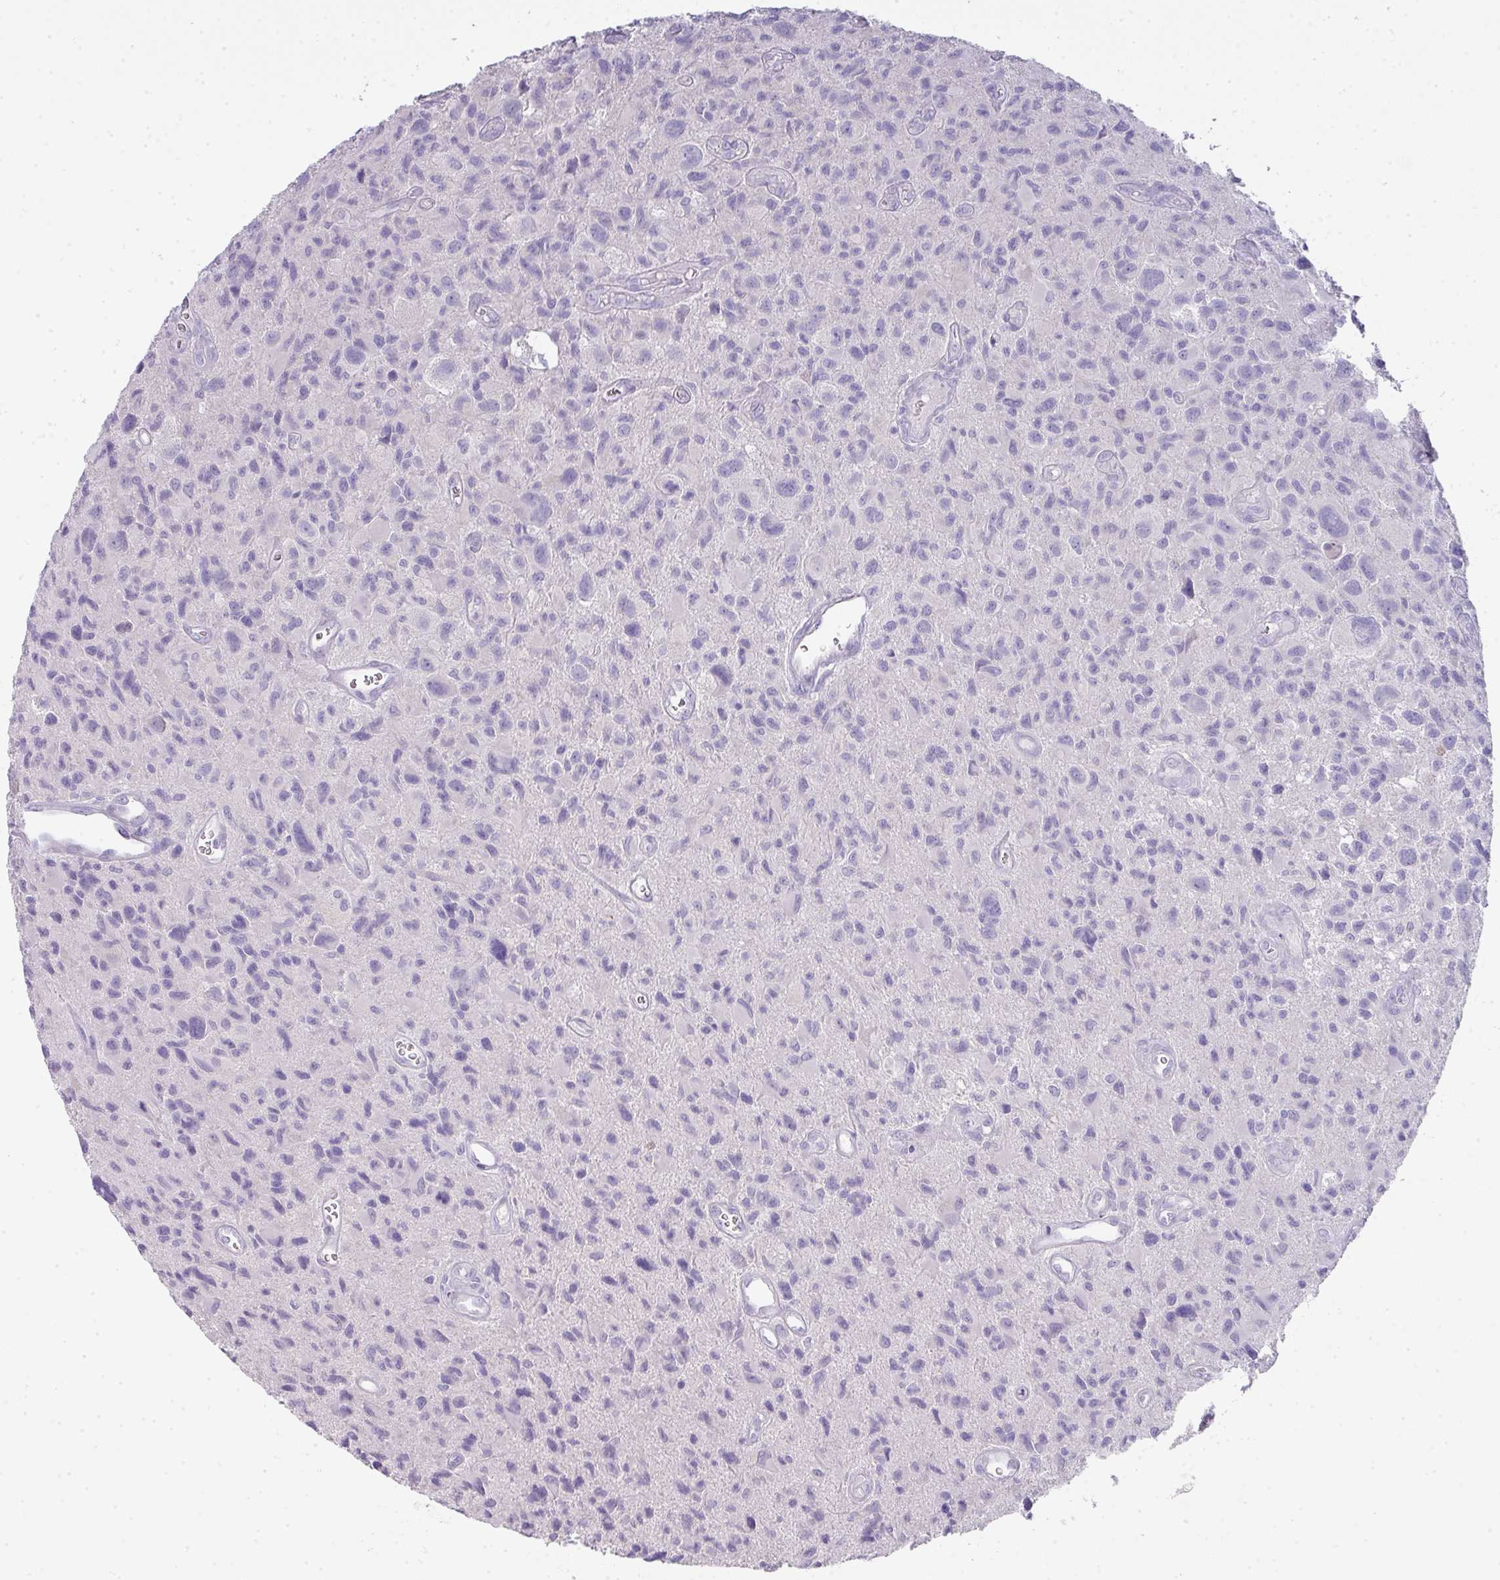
{"staining": {"intensity": "negative", "quantity": "none", "location": "none"}, "tissue": "glioma", "cell_type": "Tumor cells", "image_type": "cancer", "snomed": [{"axis": "morphology", "description": "Glioma, malignant, High grade"}, {"axis": "topography", "description": "Brain"}], "caption": "This histopathology image is of glioma stained with IHC to label a protein in brown with the nuclei are counter-stained blue. There is no expression in tumor cells.", "gene": "GLI4", "patient": {"sex": "male", "age": 76}}